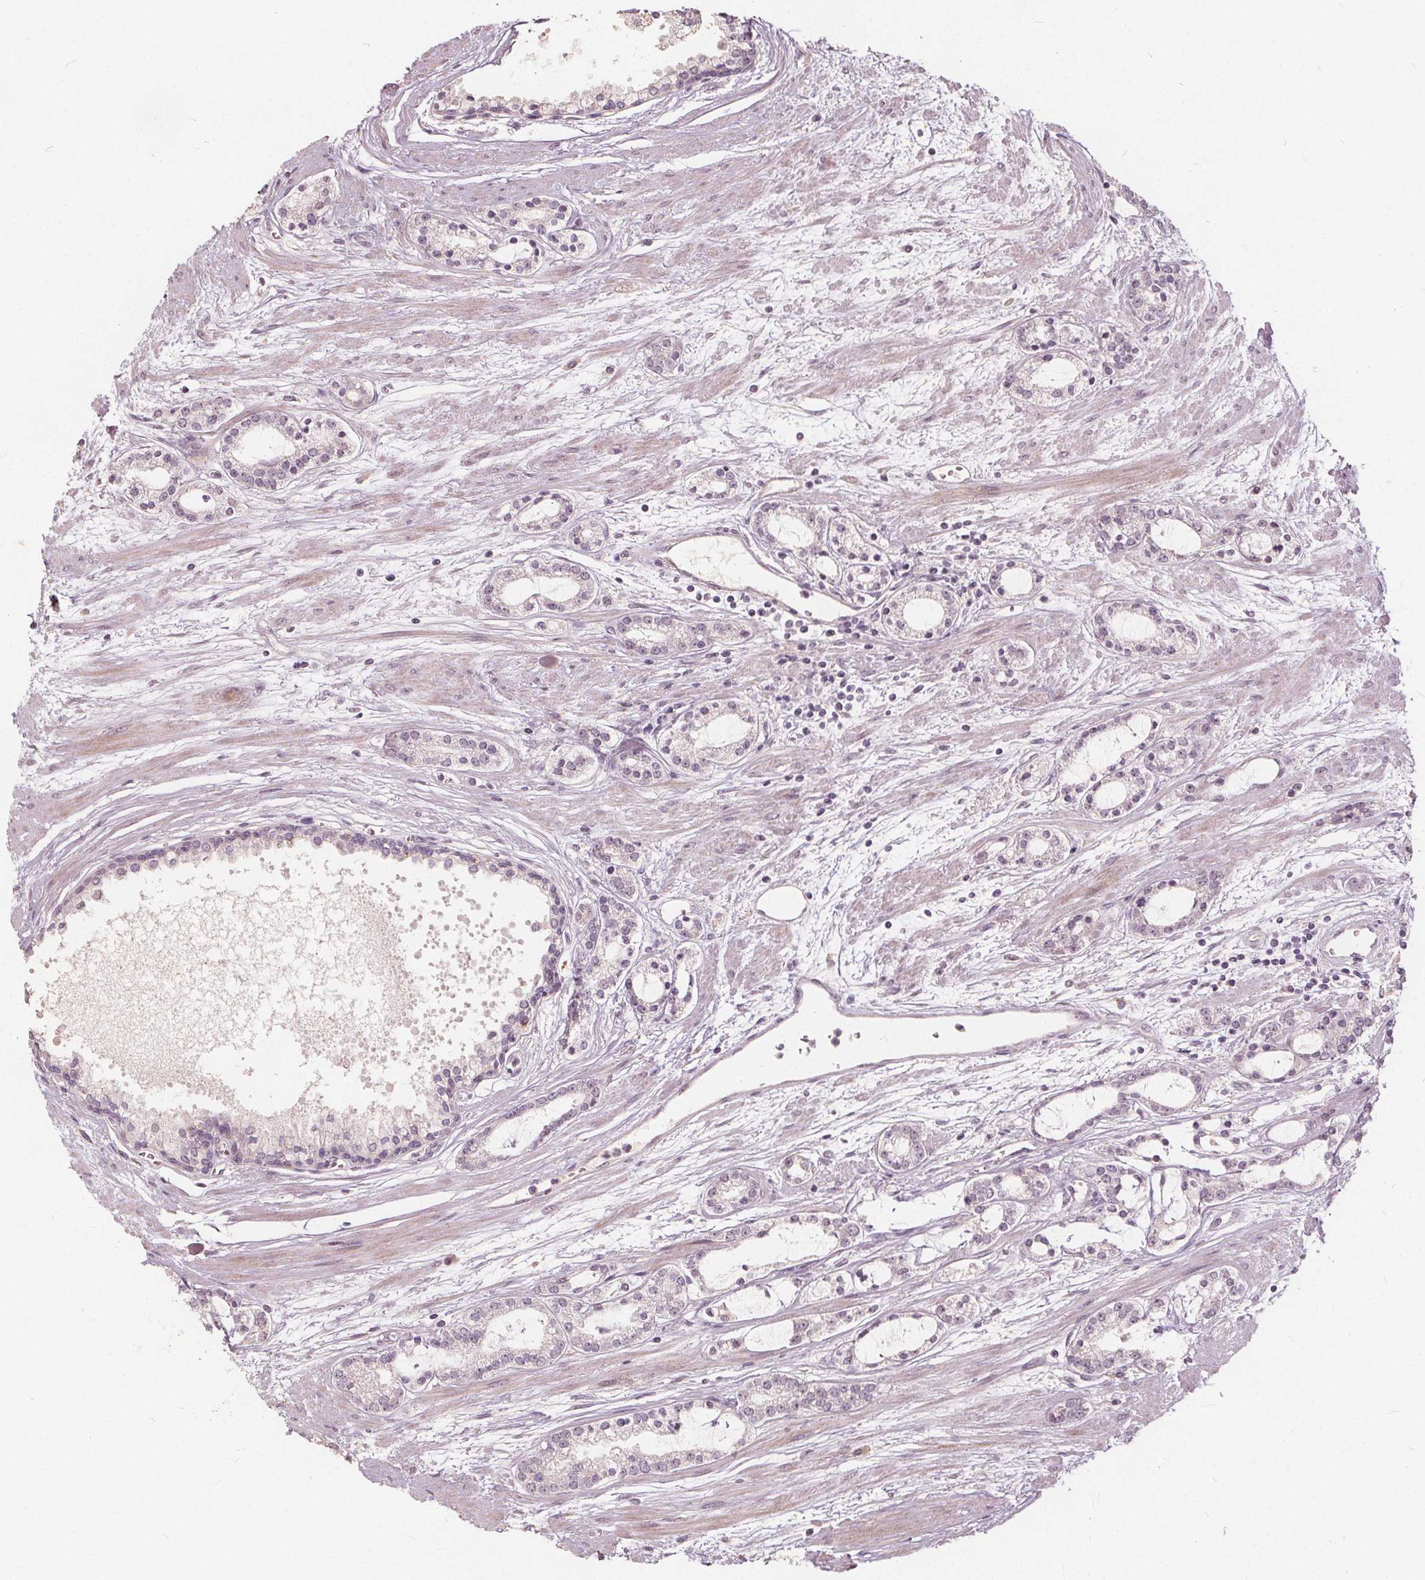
{"staining": {"intensity": "negative", "quantity": "none", "location": "none"}, "tissue": "prostate cancer", "cell_type": "Tumor cells", "image_type": "cancer", "snomed": [{"axis": "morphology", "description": "Adenocarcinoma, Medium grade"}, {"axis": "topography", "description": "Prostate"}], "caption": "High power microscopy histopathology image of an IHC histopathology image of prostate cancer (medium-grade adenocarcinoma), revealing no significant positivity in tumor cells. (Brightfield microscopy of DAB (3,3'-diaminobenzidine) immunohistochemistry at high magnification).", "gene": "PTPRT", "patient": {"sex": "male", "age": 57}}